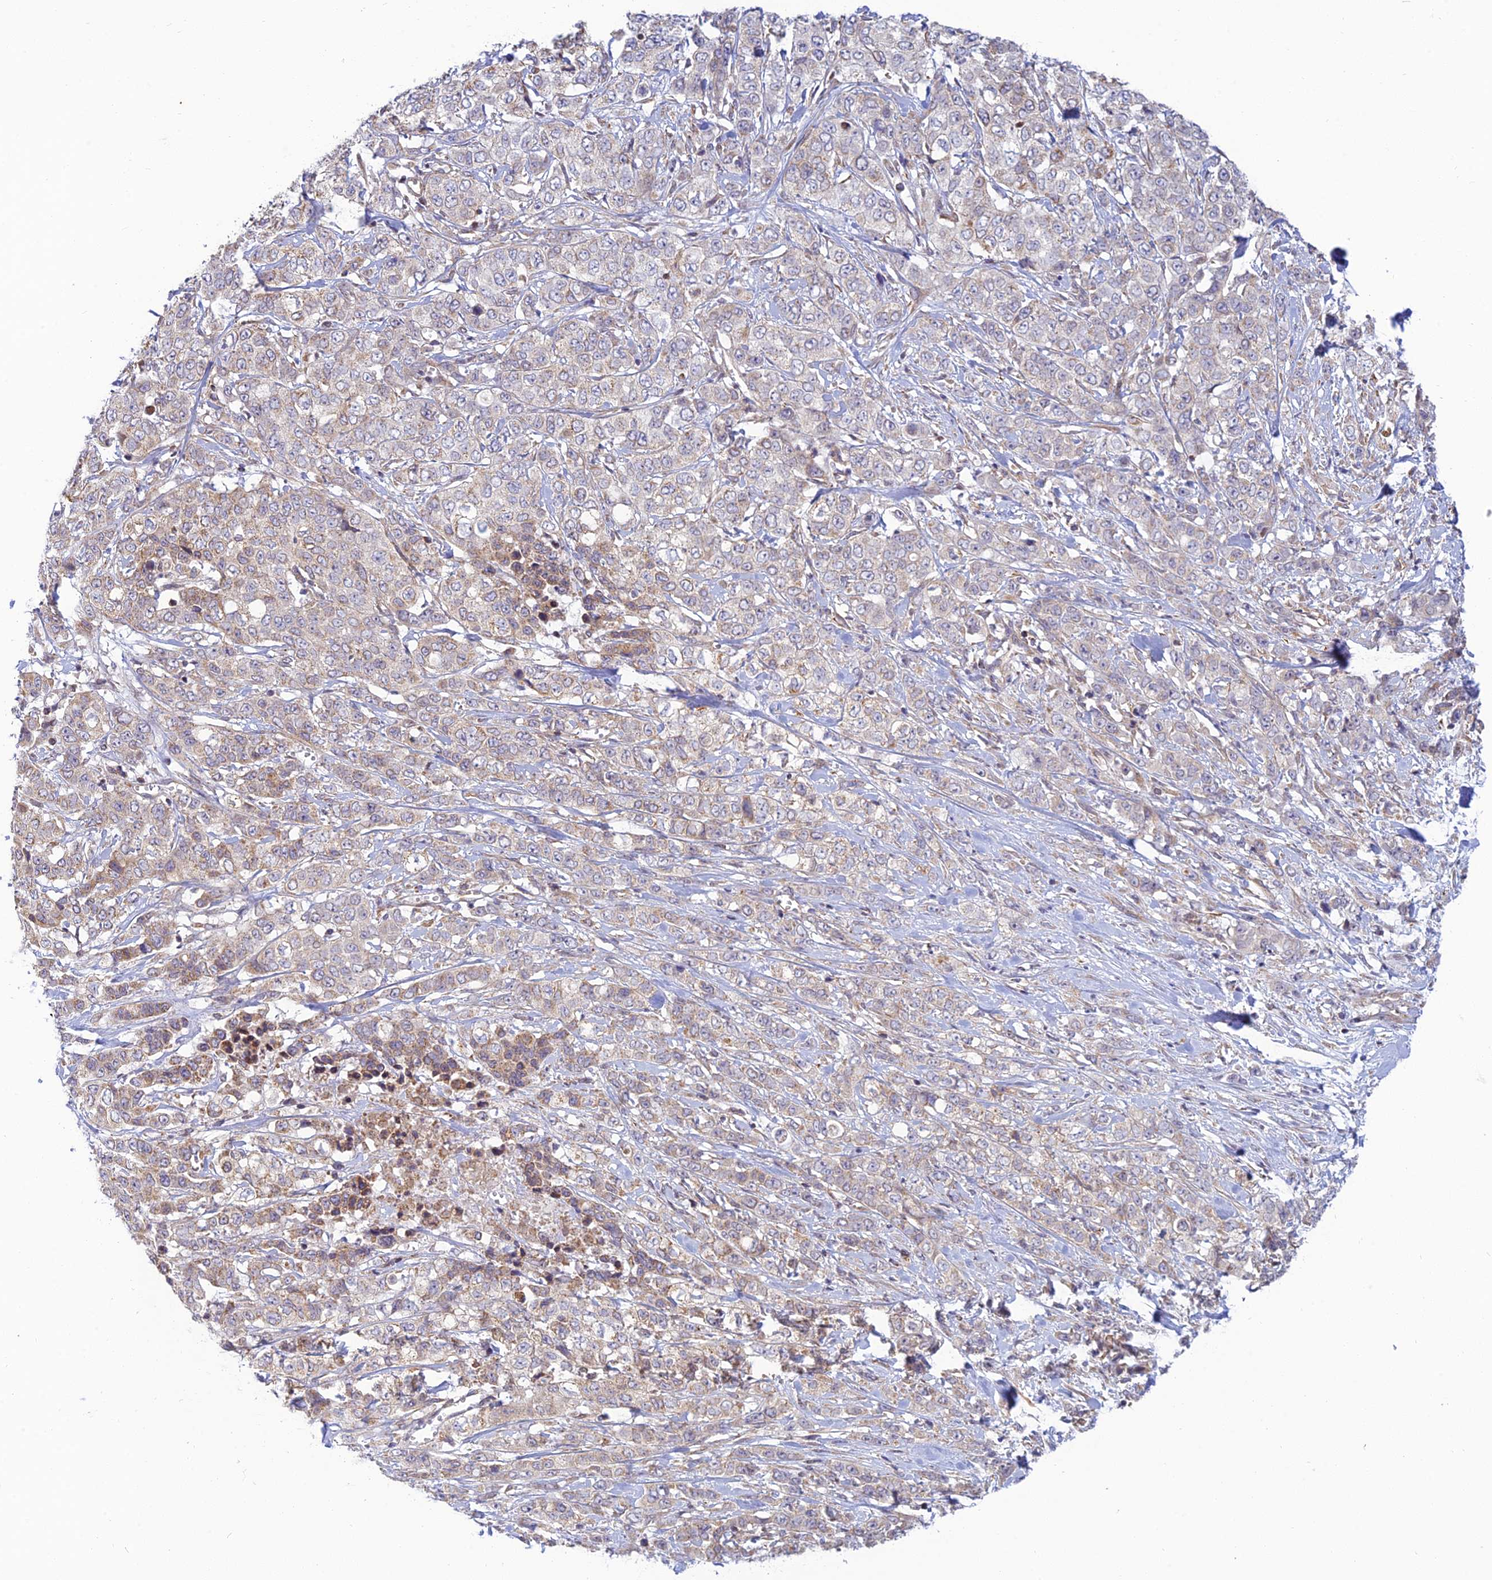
{"staining": {"intensity": "weak", "quantity": "<25%", "location": "cytoplasmic/membranous"}, "tissue": "stomach cancer", "cell_type": "Tumor cells", "image_type": "cancer", "snomed": [{"axis": "morphology", "description": "Adenocarcinoma, NOS"}, {"axis": "topography", "description": "Stomach, upper"}], "caption": "A micrograph of human stomach adenocarcinoma is negative for staining in tumor cells.", "gene": "HOOK2", "patient": {"sex": "male", "age": 62}}